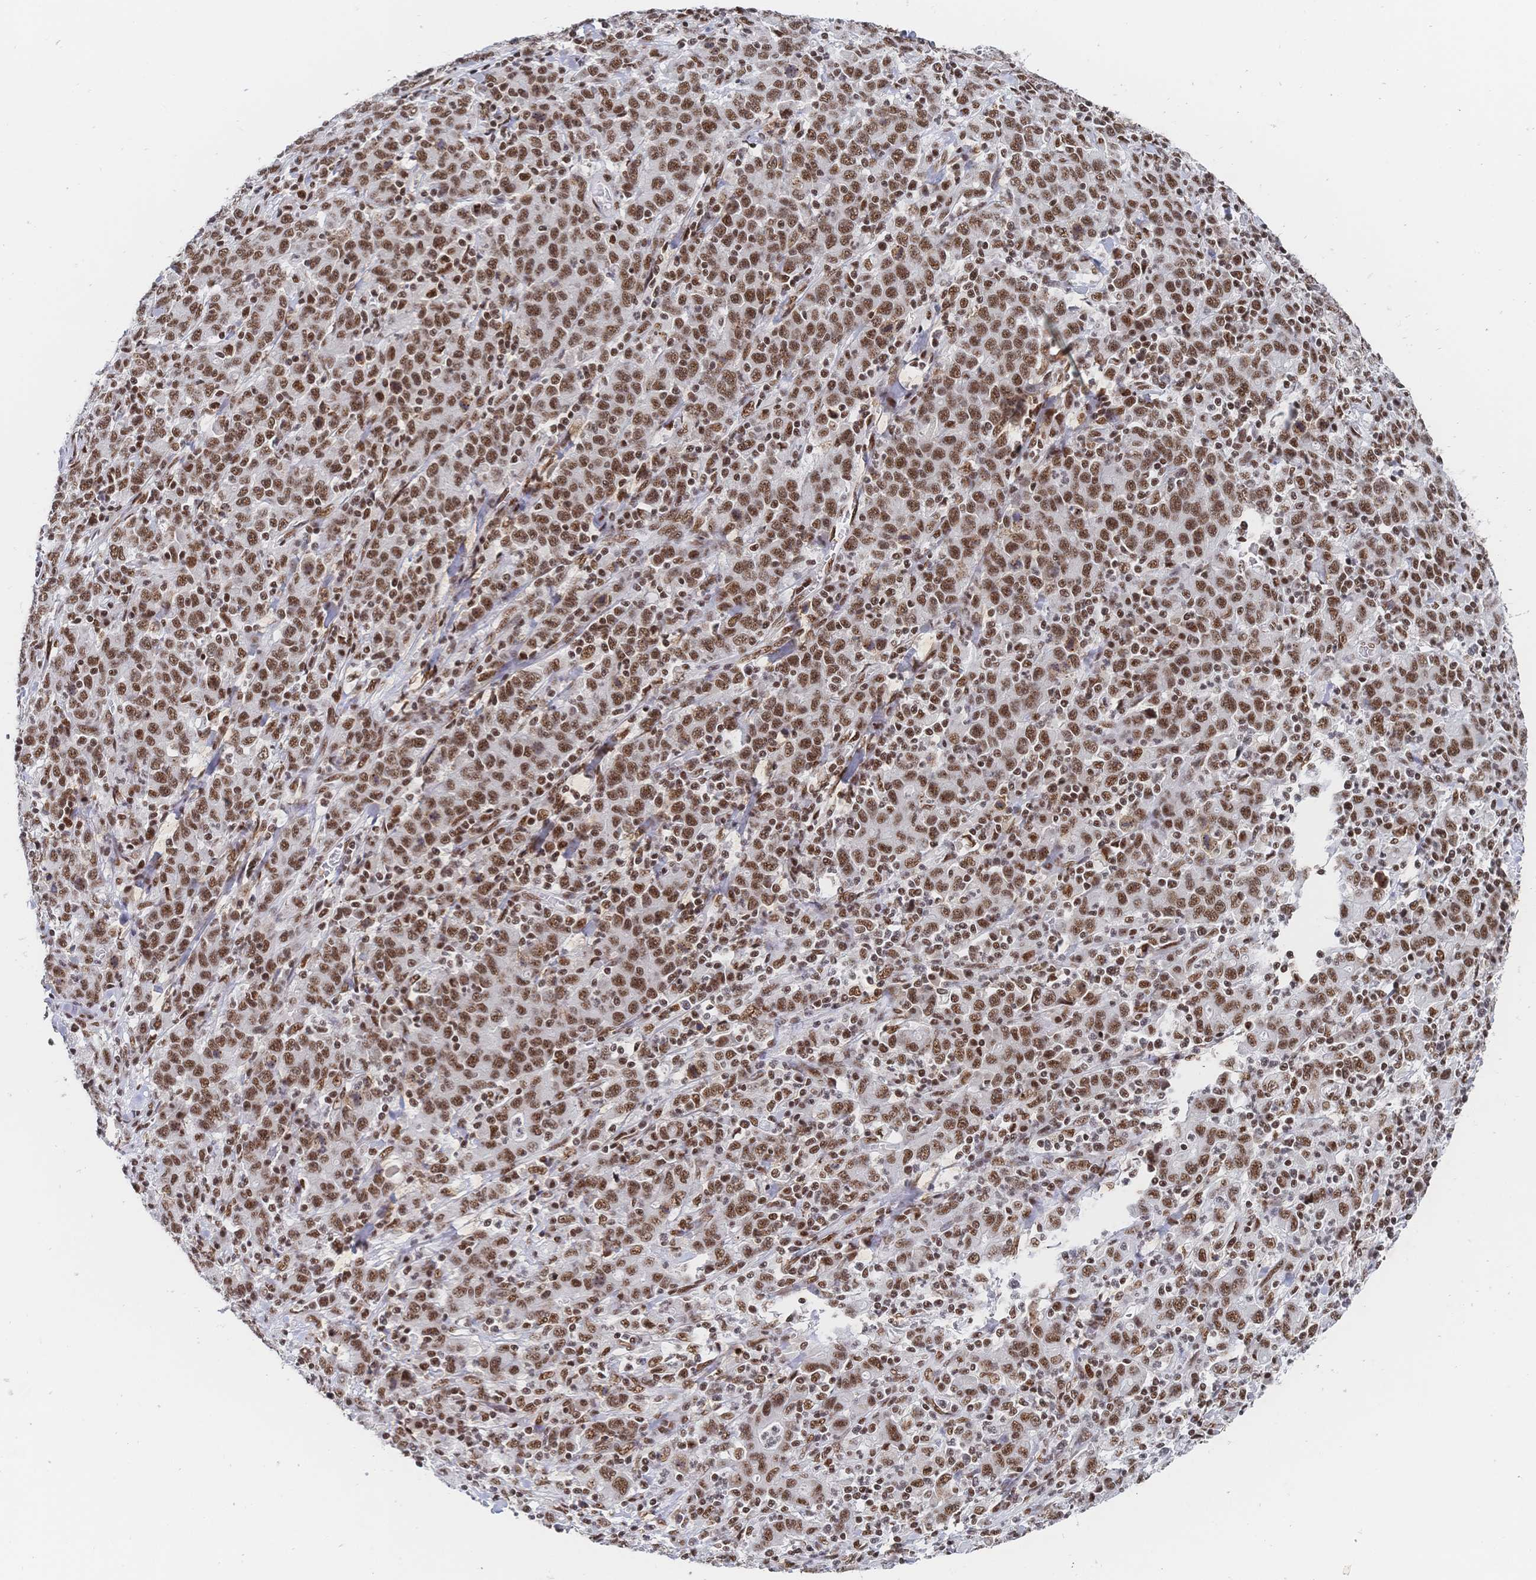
{"staining": {"intensity": "moderate", "quantity": ">75%", "location": "nuclear"}, "tissue": "stomach cancer", "cell_type": "Tumor cells", "image_type": "cancer", "snomed": [{"axis": "morphology", "description": "Adenocarcinoma, NOS"}, {"axis": "topography", "description": "Stomach, upper"}], "caption": "Immunohistochemistry (IHC) of stomach adenocarcinoma demonstrates medium levels of moderate nuclear staining in approximately >75% of tumor cells.", "gene": "SRSF1", "patient": {"sex": "male", "age": 69}}